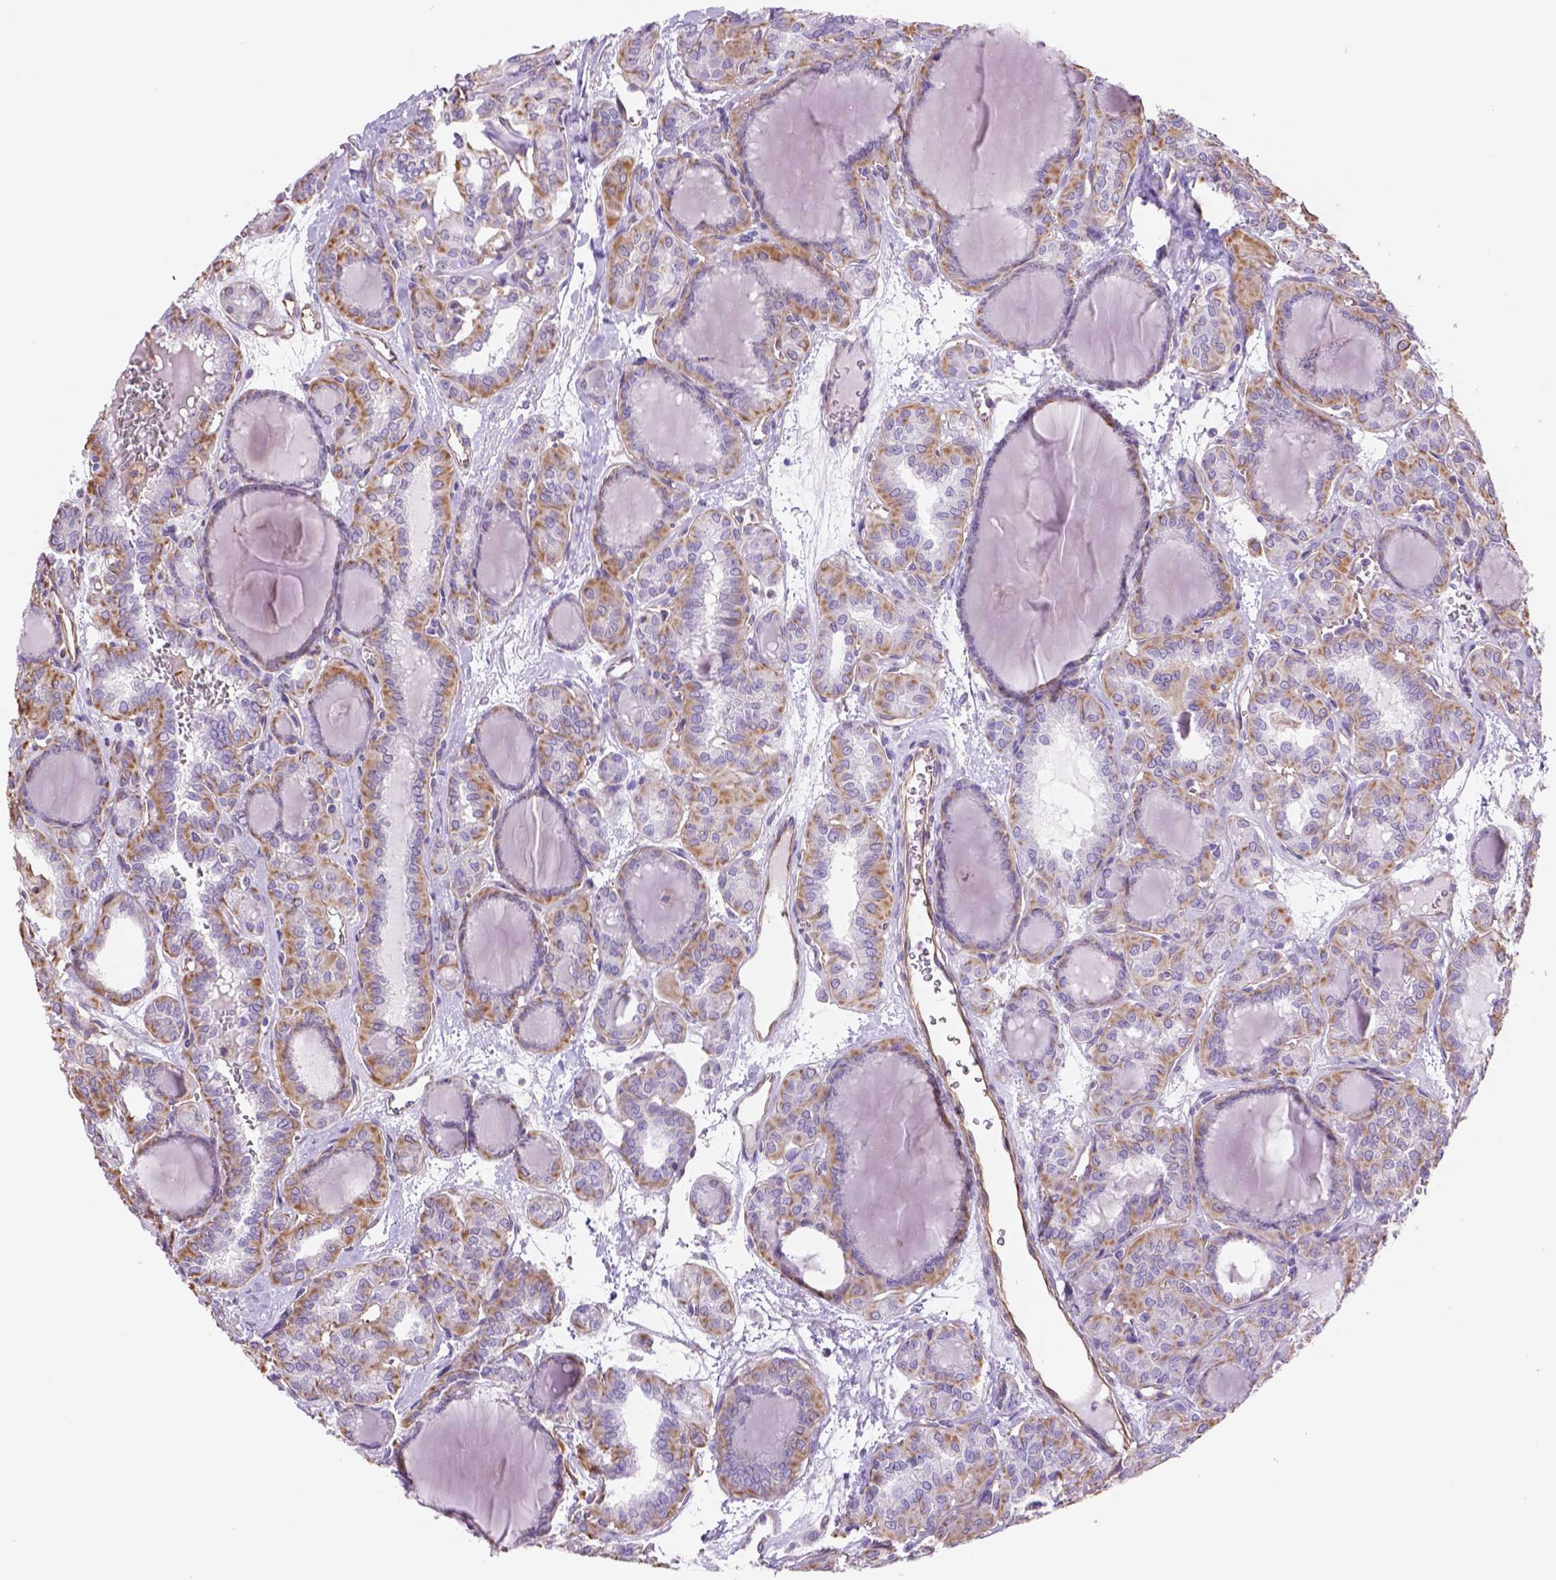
{"staining": {"intensity": "moderate", "quantity": ">75%", "location": "cytoplasmic/membranous"}, "tissue": "thyroid cancer", "cell_type": "Tumor cells", "image_type": "cancer", "snomed": [{"axis": "morphology", "description": "Papillary adenocarcinoma, NOS"}, {"axis": "topography", "description": "Thyroid gland"}], "caption": "Tumor cells reveal medium levels of moderate cytoplasmic/membranous positivity in approximately >75% of cells in thyroid cancer (papillary adenocarcinoma).", "gene": "ZZZ3", "patient": {"sex": "female", "age": 41}}